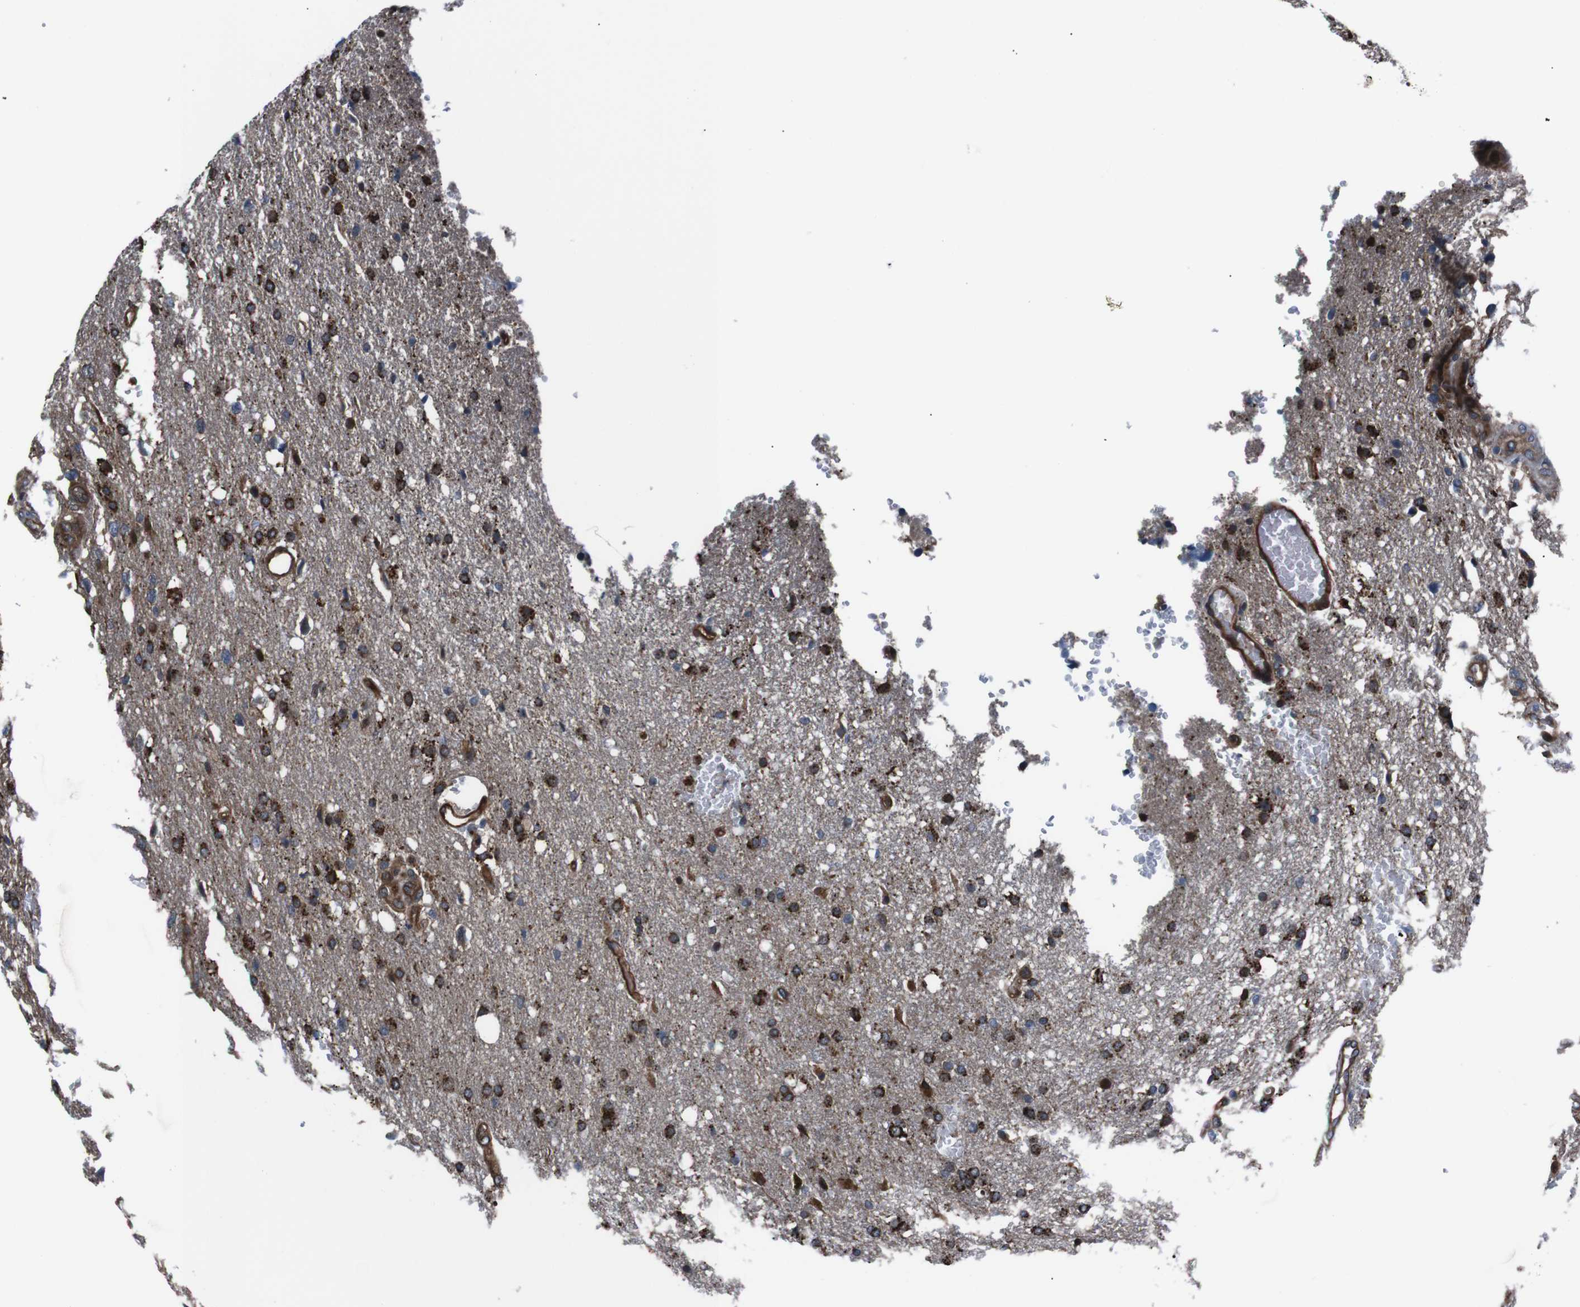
{"staining": {"intensity": "strong", "quantity": ">75%", "location": "cytoplasmic/membranous"}, "tissue": "glioma", "cell_type": "Tumor cells", "image_type": "cancer", "snomed": [{"axis": "morphology", "description": "Glioma, malignant, High grade"}, {"axis": "topography", "description": "Brain"}], "caption": "The image displays a brown stain indicating the presence of a protein in the cytoplasmic/membranous of tumor cells in malignant high-grade glioma.", "gene": "EIF4A2", "patient": {"sex": "female", "age": 58}}